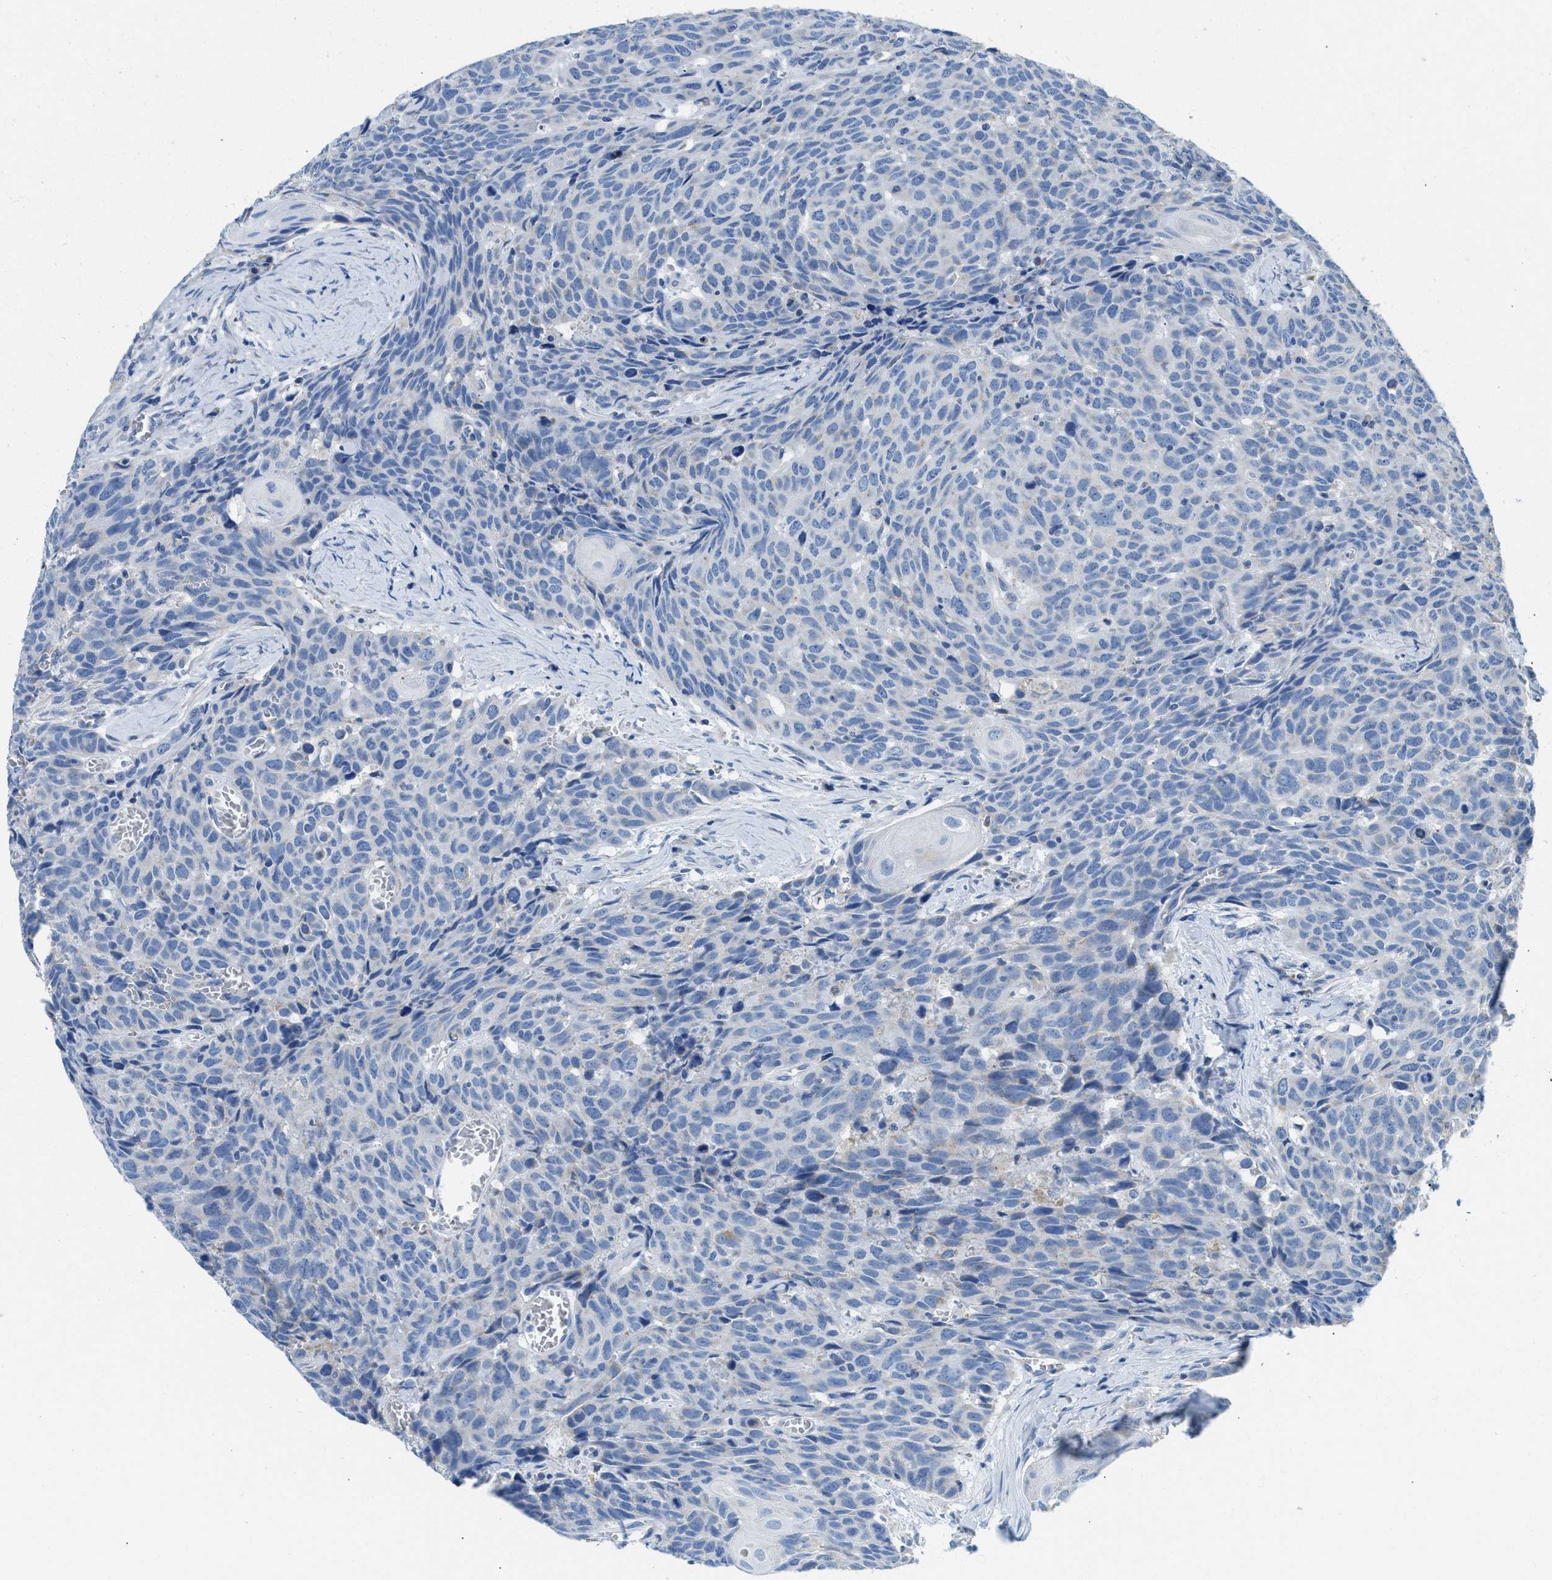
{"staining": {"intensity": "negative", "quantity": "none", "location": "none"}, "tissue": "head and neck cancer", "cell_type": "Tumor cells", "image_type": "cancer", "snomed": [{"axis": "morphology", "description": "Squamous cell carcinoma, NOS"}, {"axis": "topography", "description": "Head-Neck"}], "caption": "The micrograph displays no significant expression in tumor cells of head and neck cancer.", "gene": "SLC25A13", "patient": {"sex": "male", "age": 66}}